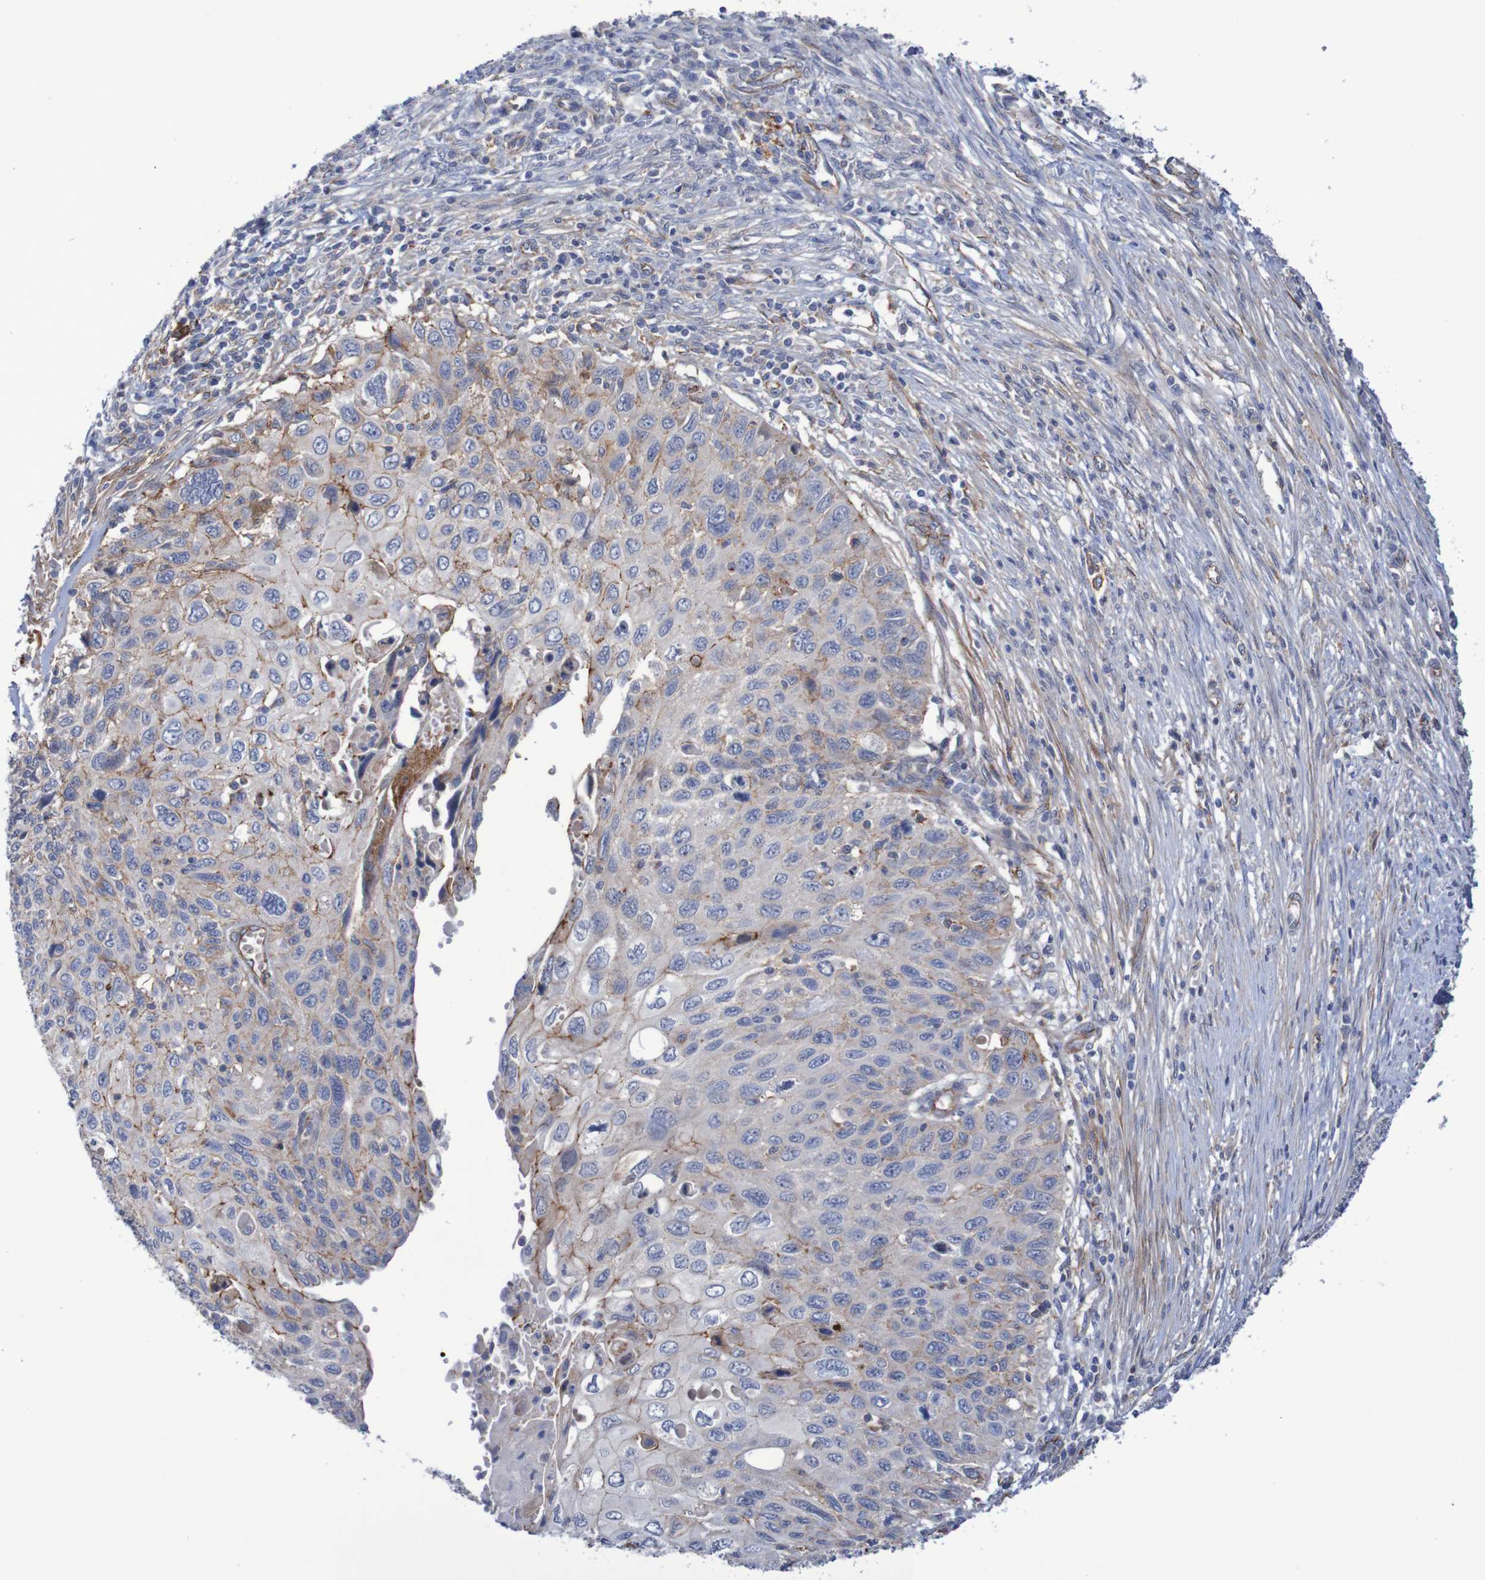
{"staining": {"intensity": "weak", "quantity": "25%-75%", "location": "cytoplasmic/membranous"}, "tissue": "cervical cancer", "cell_type": "Tumor cells", "image_type": "cancer", "snomed": [{"axis": "morphology", "description": "Squamous cell carcinoma, NOS"}, {"axis": "topography", "description": "Cervix"}], "caption": "Human cervical squamous cell carcinoma stained for a protein (brown) demonstrates weak cytoplasmic/membranous positive staining in approximately 25%-75% of tumor cells.", "gene": "NECTIN2", "patient": {"sex": "female", "age": 70}}